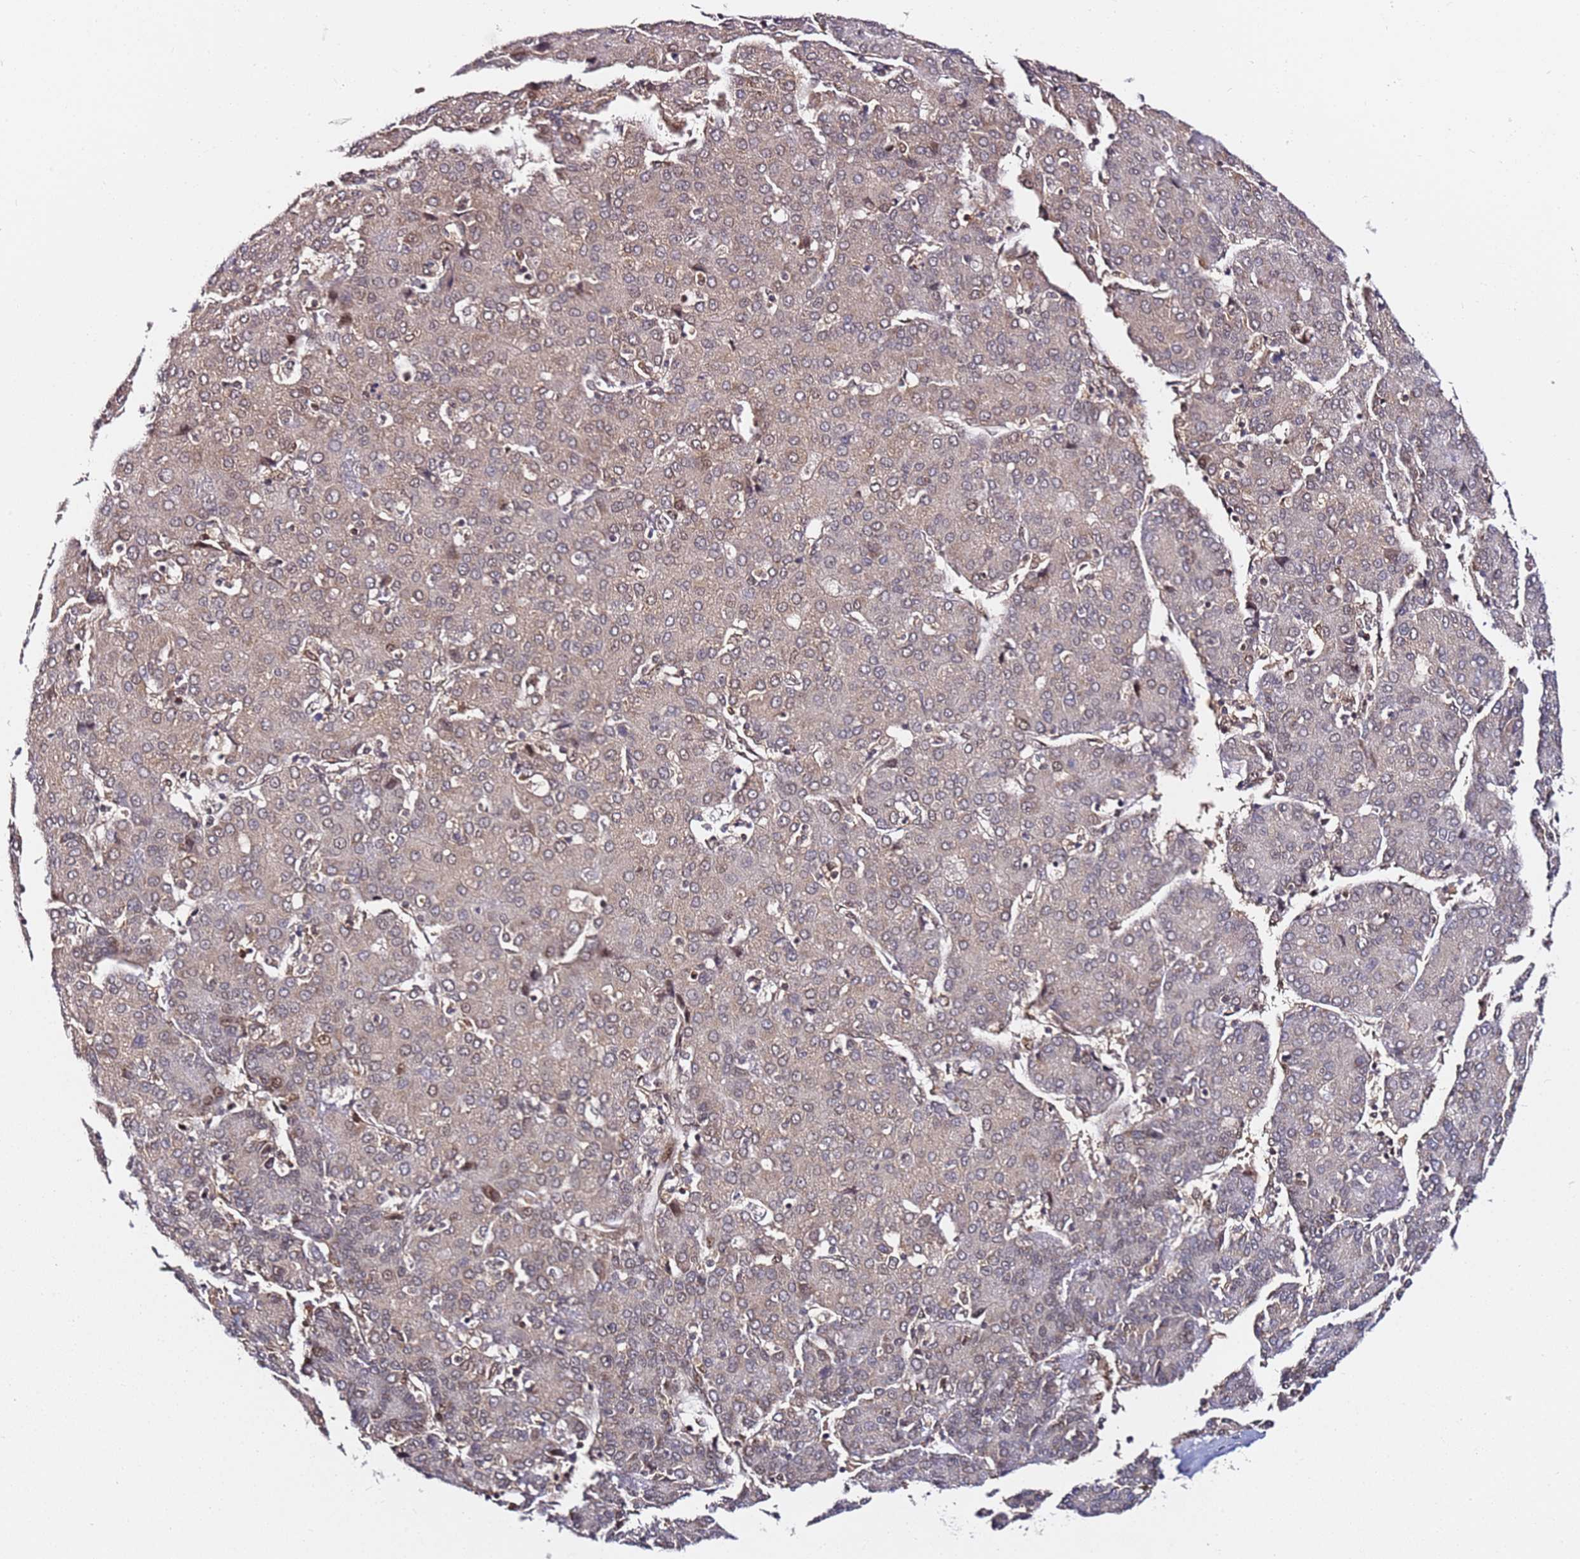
{"staining": {"intensity": "negative", "quantity": "none", "location": "none"}, "tissue": "liver cancer", "cell_type": "Tumor cells", "image_type": "cancer", "snomed": [{"axis": "morphology", "description": "Carcinoma, Hepatocellular, NOS"}, {"axis": "topography", "description": "Liver"}], "caption": "Immunohistochemistry micrograph of human liver hepatocellular carcinoma stained for a protein (brown), which reveals no staining in tumor cells.", "gene": "RGS18", "patient": {"sex": "male", "age": 65}}